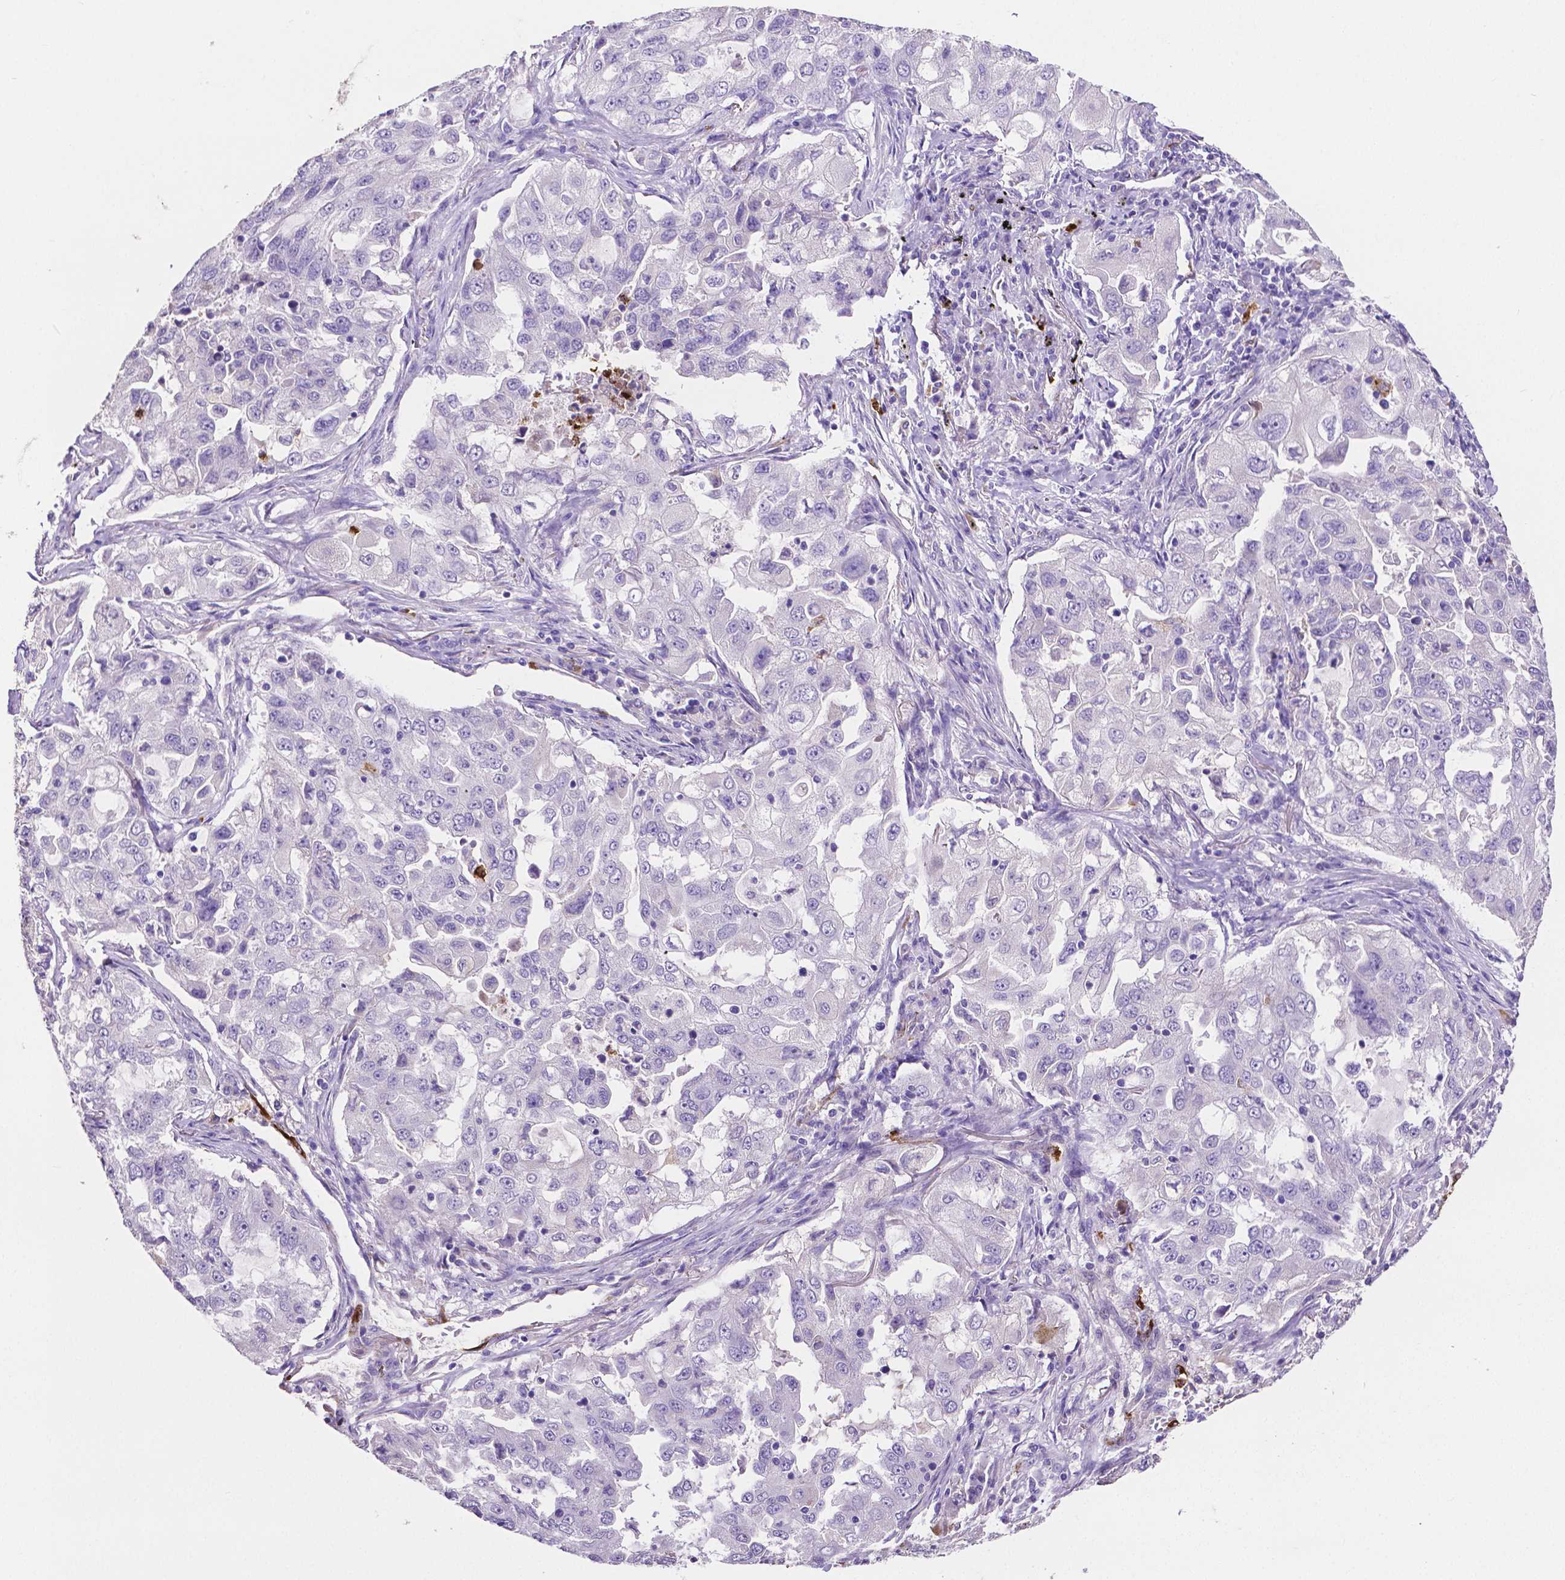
{"staining": {"intensity": "negative", "quantity": "none", "location": "none"}, "tissue": "lung cancer", "cell_type": "Tumor cells", "image_type": "cancer", "snomed": [{"axis": "morphology", "description": "Adenocarcinoma, NOS"}, {"axis": "topography", "description": "Lung"}], "caption": "Tumor cells show no significant expression in lung cancer.", "gene": "MMP9", "patient": {"sex": "female", "age": 61}}